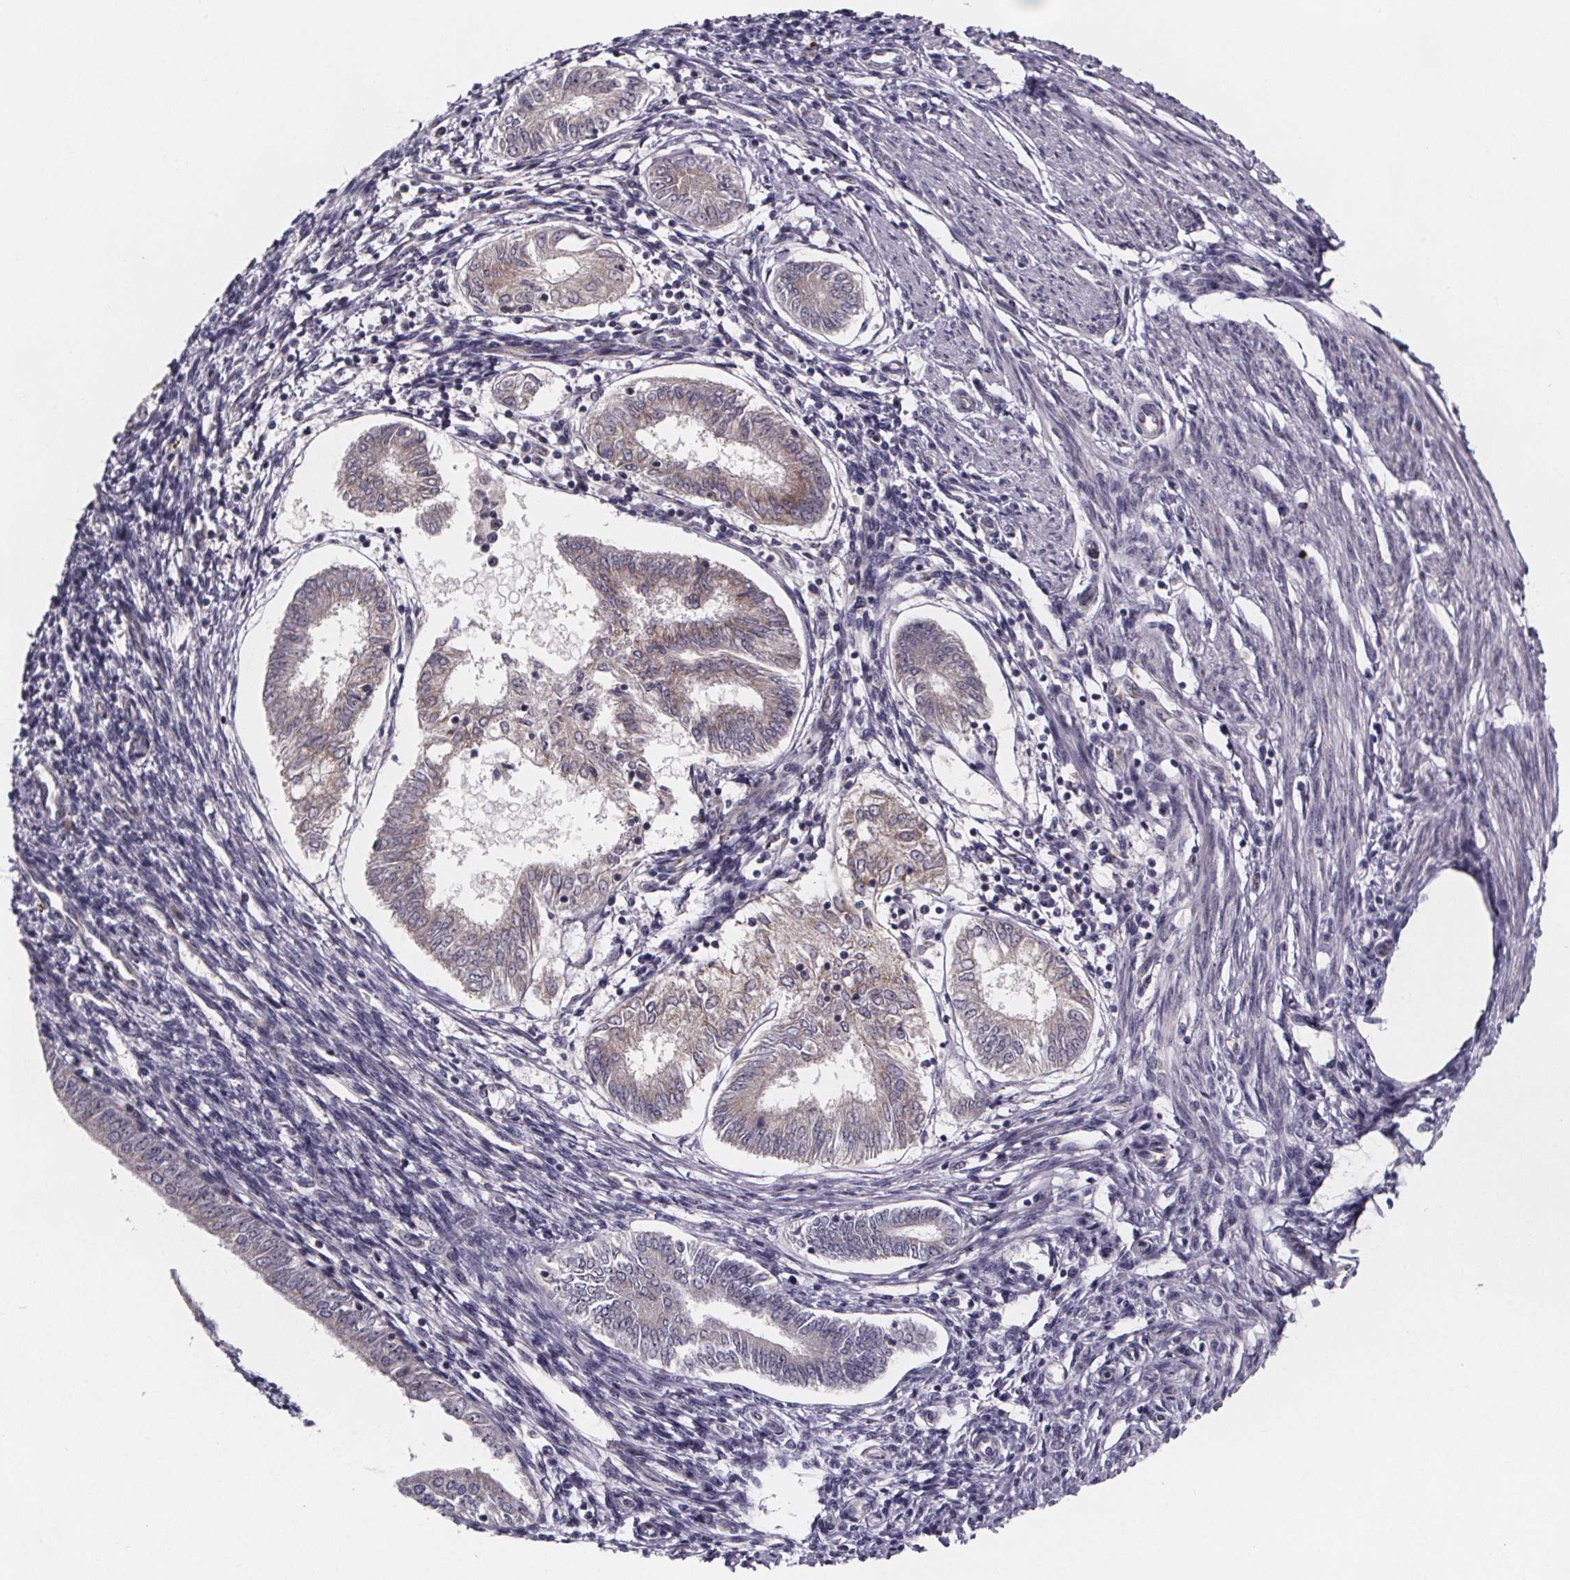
{"staining": {"intensity": "weak", "quantity": "<25%", "location": "cytoplasmic/membranous"}, "tissue": "endometrial cancer", "cell_type": "Tumor cells", "image_type": "cancer", "snomed": [{"axis": "morphology", "description": "Adenocarcinoma, NOS"}, {"axis": "topography", "description": "Endometrium"}], "caption": "DAB immunohistochemical staining of human endometrial adenocarcinoma demonstrates no significant positivity in tumor cells.", "gene": "NDST1", "patient": {"sex": "female", "age": 68}}